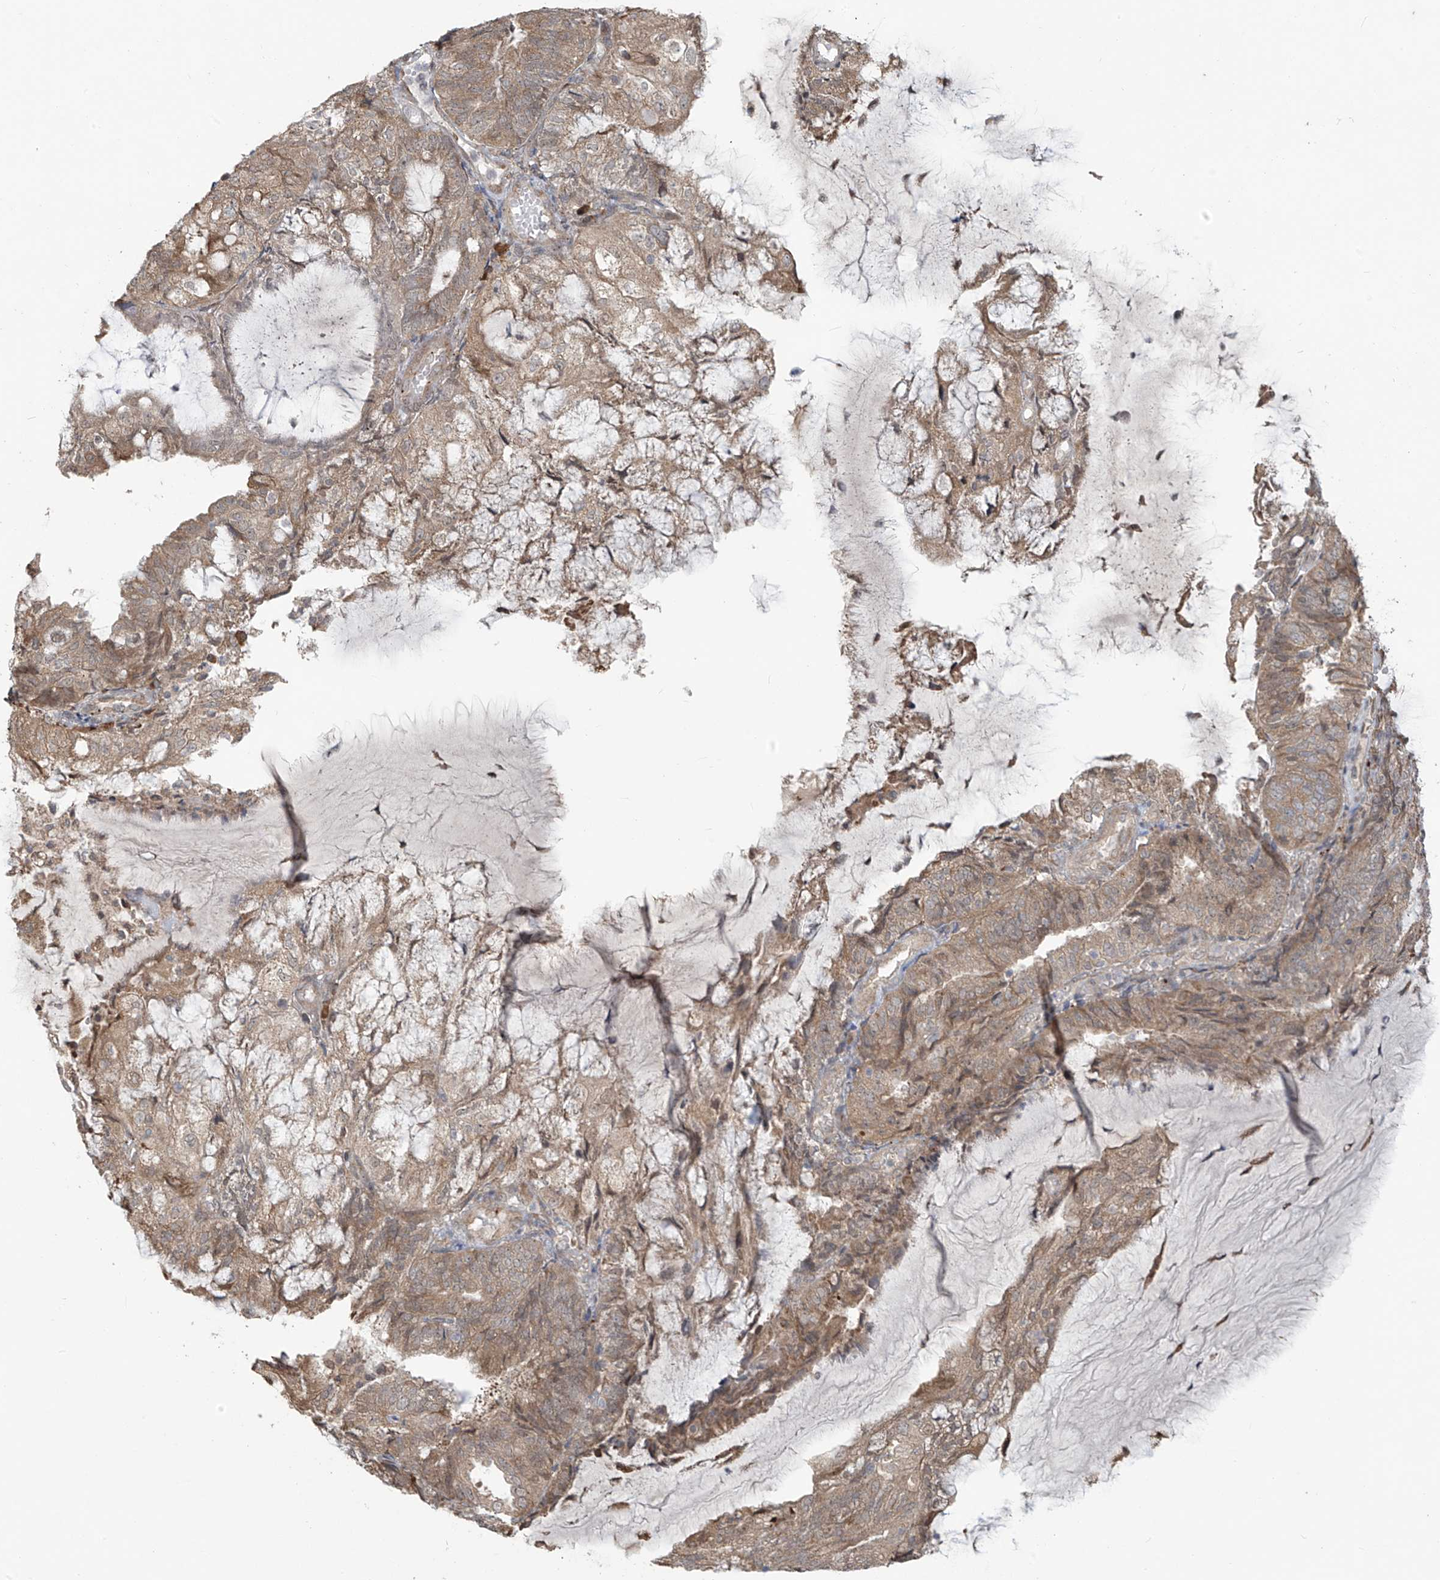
{"staining": {"intensity": "moderate", "quantity": ">75%", "location": "cytoplasmic/membranous"}, "tissue": "endometrial cancer", "cell_type": "Tumor cells", "image_type": "cancer", "snomed": [{"axis": "morphology", "description": "Adenocarcinoma, NOS"}, {"axis": "topography", "description": "Endometrium"}], "caption": "Endometrial adenocarcinoma stained for a protein (brown) displays moderate cytoplasmic/membranous positive positivity in approximately >75% of tumor cells.", "gene": "PLEKHM3", "patient": {"sex": "female", "age": 81}}